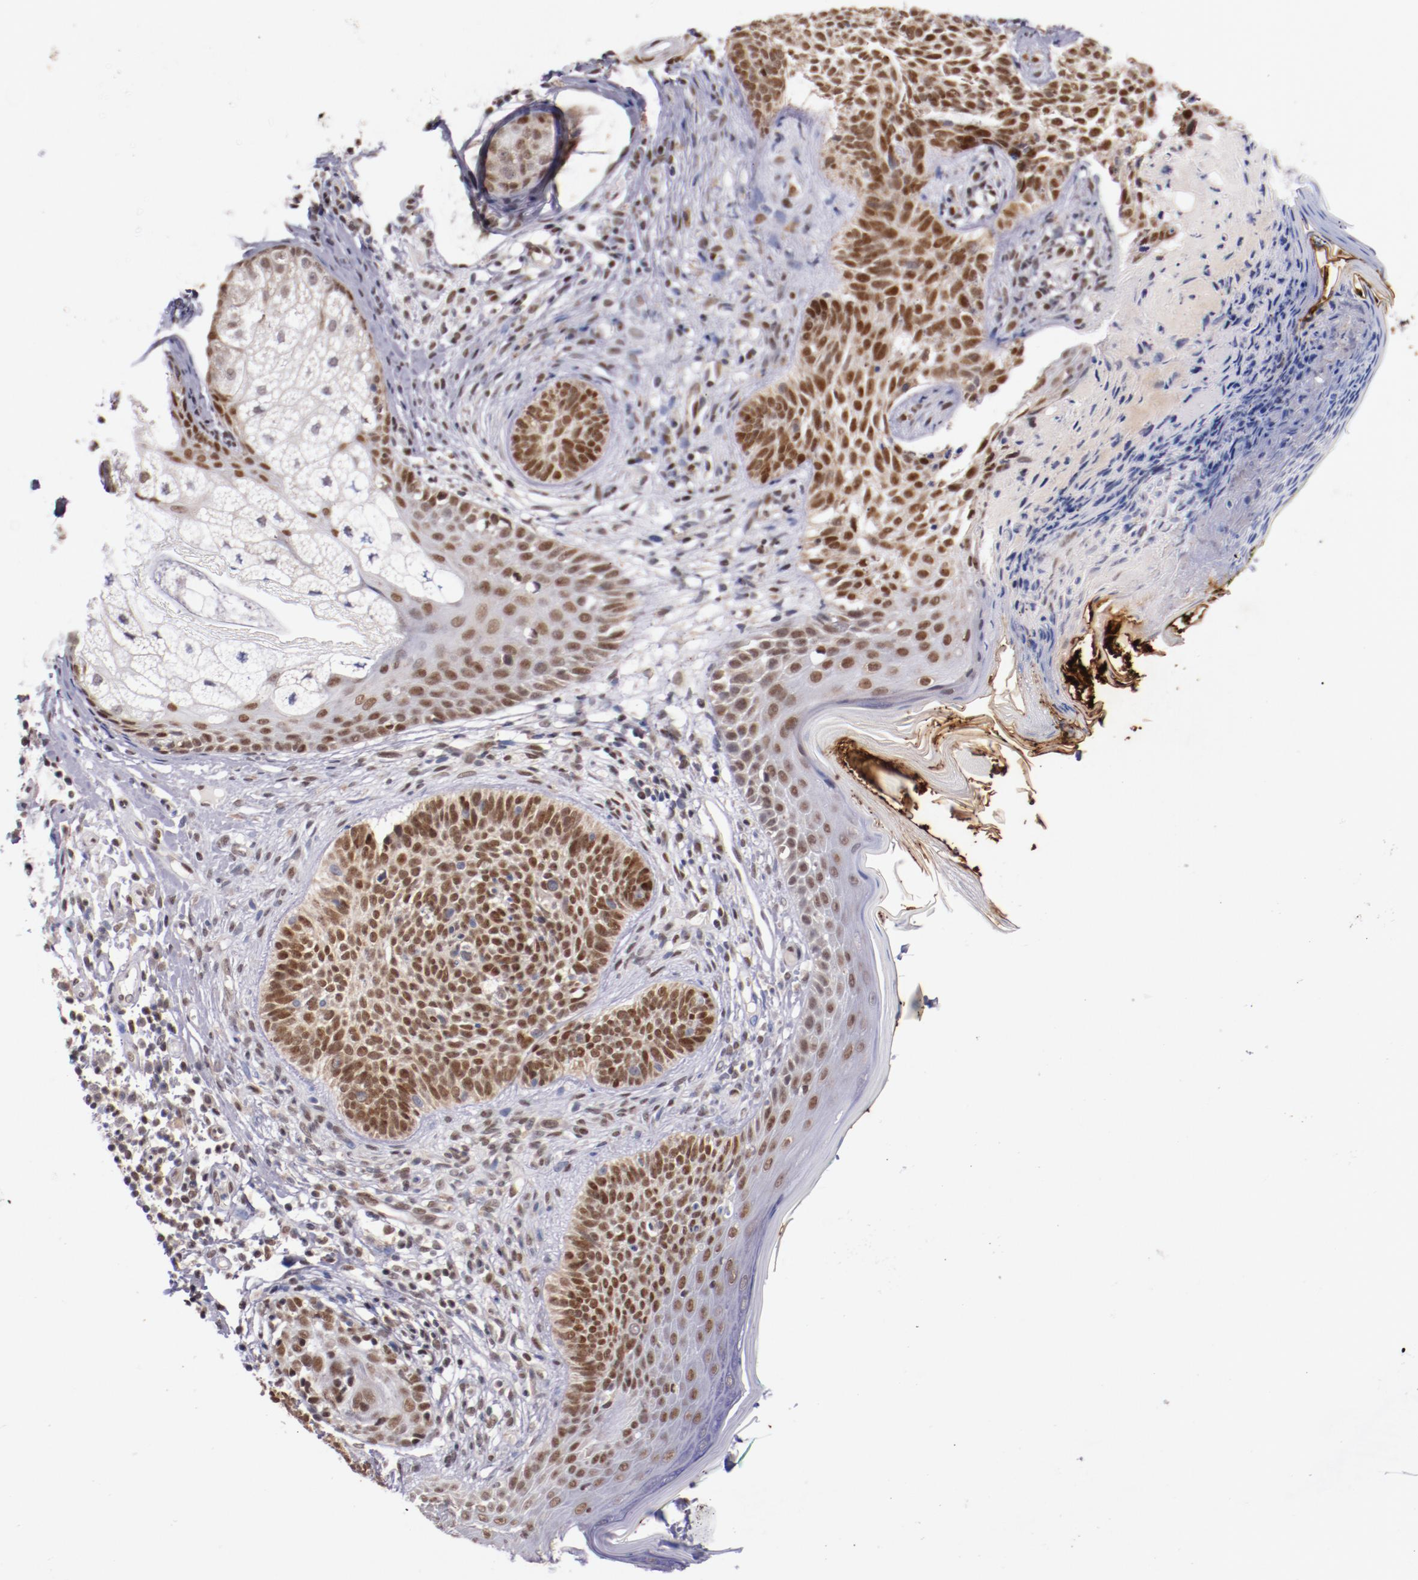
{"staining": {"intensity": "moderate", "quantity": ">75%", "location": "nuclear"}, "tissue": "skin cancer", "cell_type": "Tumor cells", "image_type": "cancer", "snomed": [{"axis": "morphology", "description": "Normal tissue, NOS"}, {"axis": "morphology", "description": "Basal cell carcinoma"}, {"axis": "topography", "description": "Skin"}], "caption": "A medium amount of moderate nuclear positivity is appreciated in about >75% of tumor cells in basal cell carcinoma (skin) tissue.", "gene": "SRF", "patient": {"sex": "male", "age": 76}}